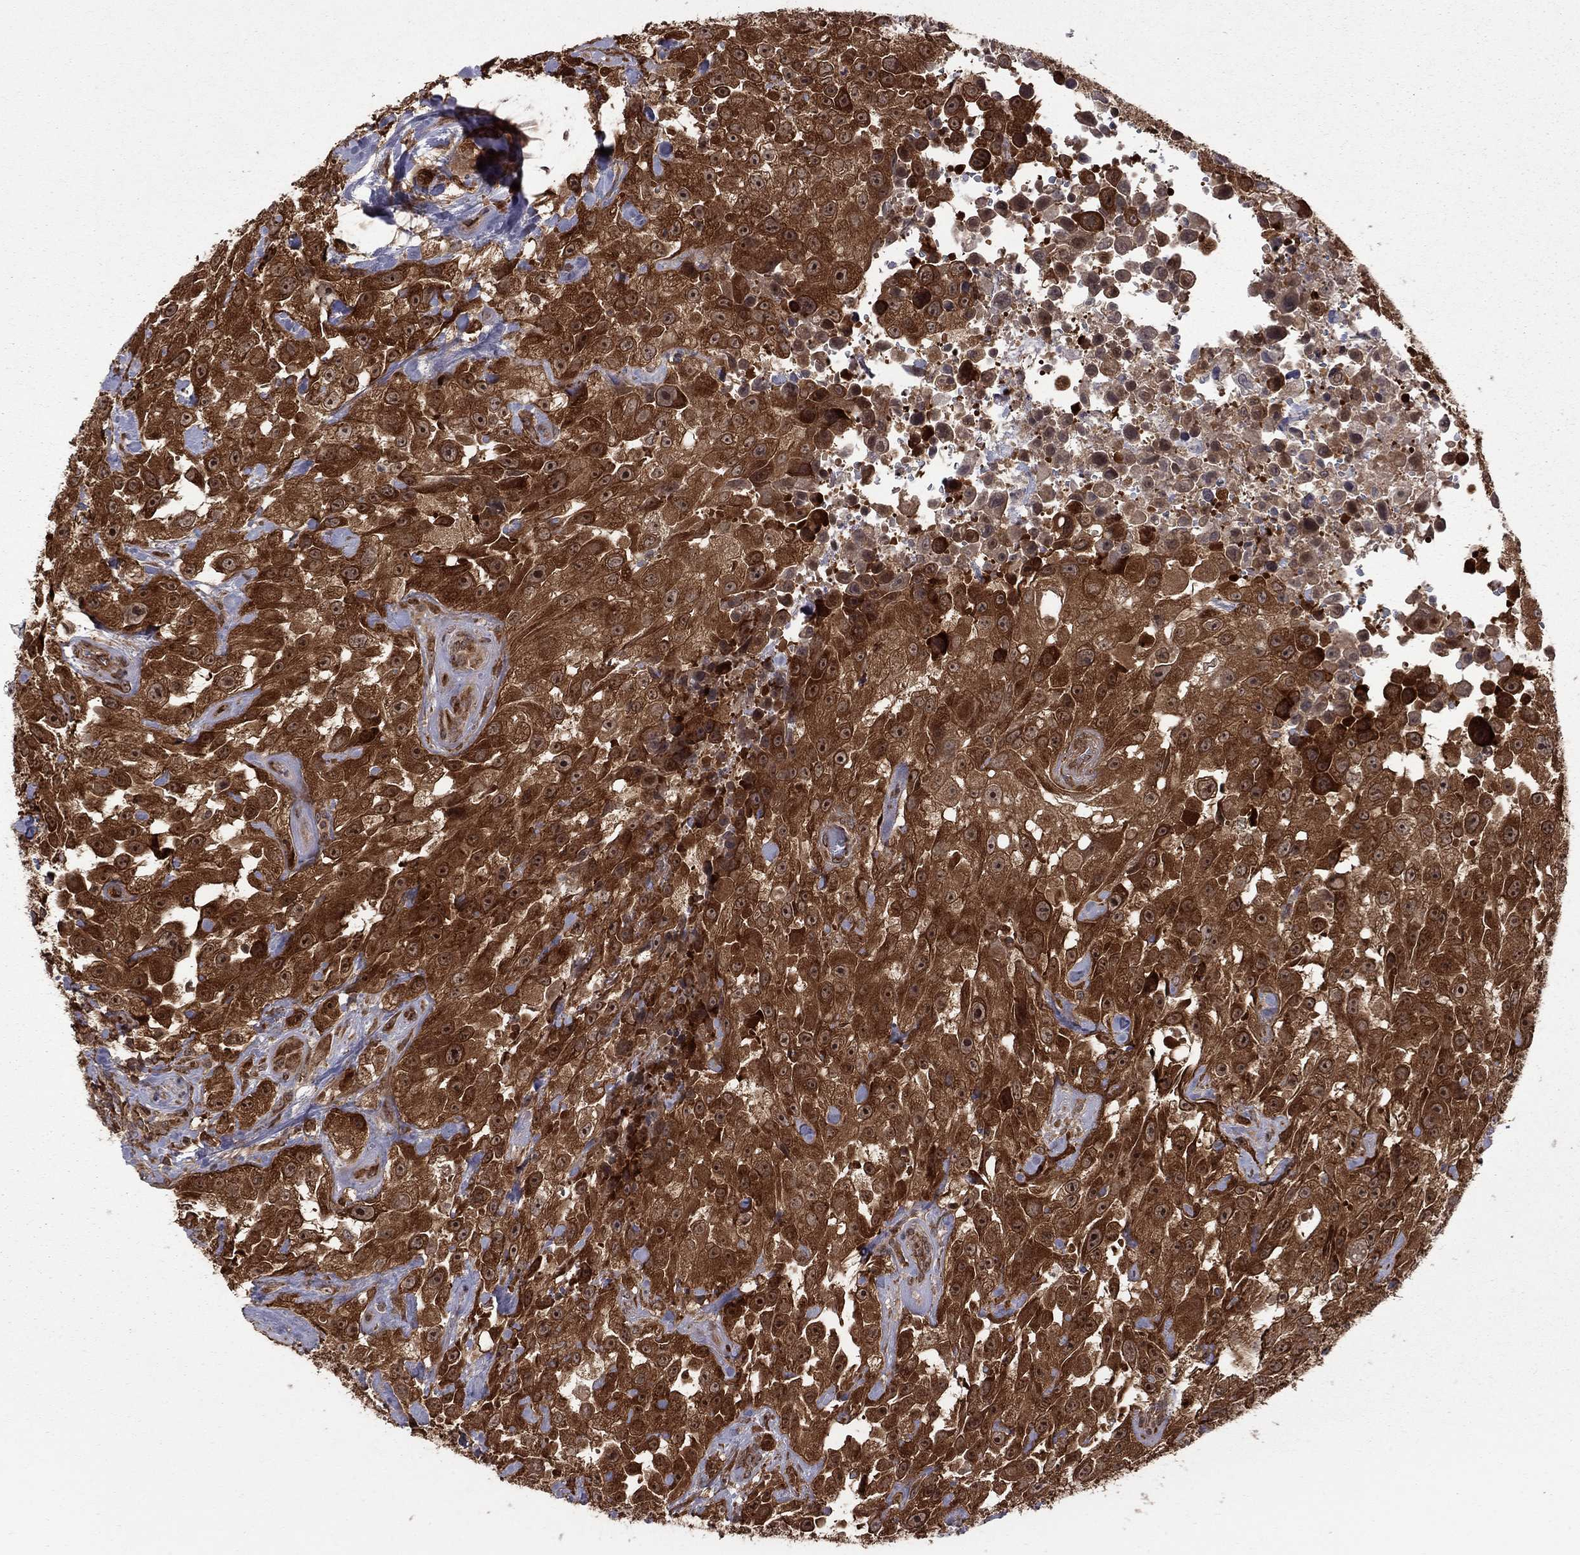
{"staining": {"intensity": "strong", "quantity": ">75%", "location": "cytoplasmic/membranous"}, "tissue": "urothelial cancer", "cell_type": "Tumor cells", "image_type": "cancer", "snomed": [{"axis": "morphology", "description": "Urothelial carcinoma, High grade"}, {"axis": "topography", "description": "Urinary bladder"}], "caption": "This histopathology image displays immunohistochemistry (IHC) staining of high-grade urothelial carcinoma, with high strong cytoplasmic/membranous expression in approximately >75% of tumor cells.", "gene": "NAA50", "patient": {"sex": "male", "age": 79}}